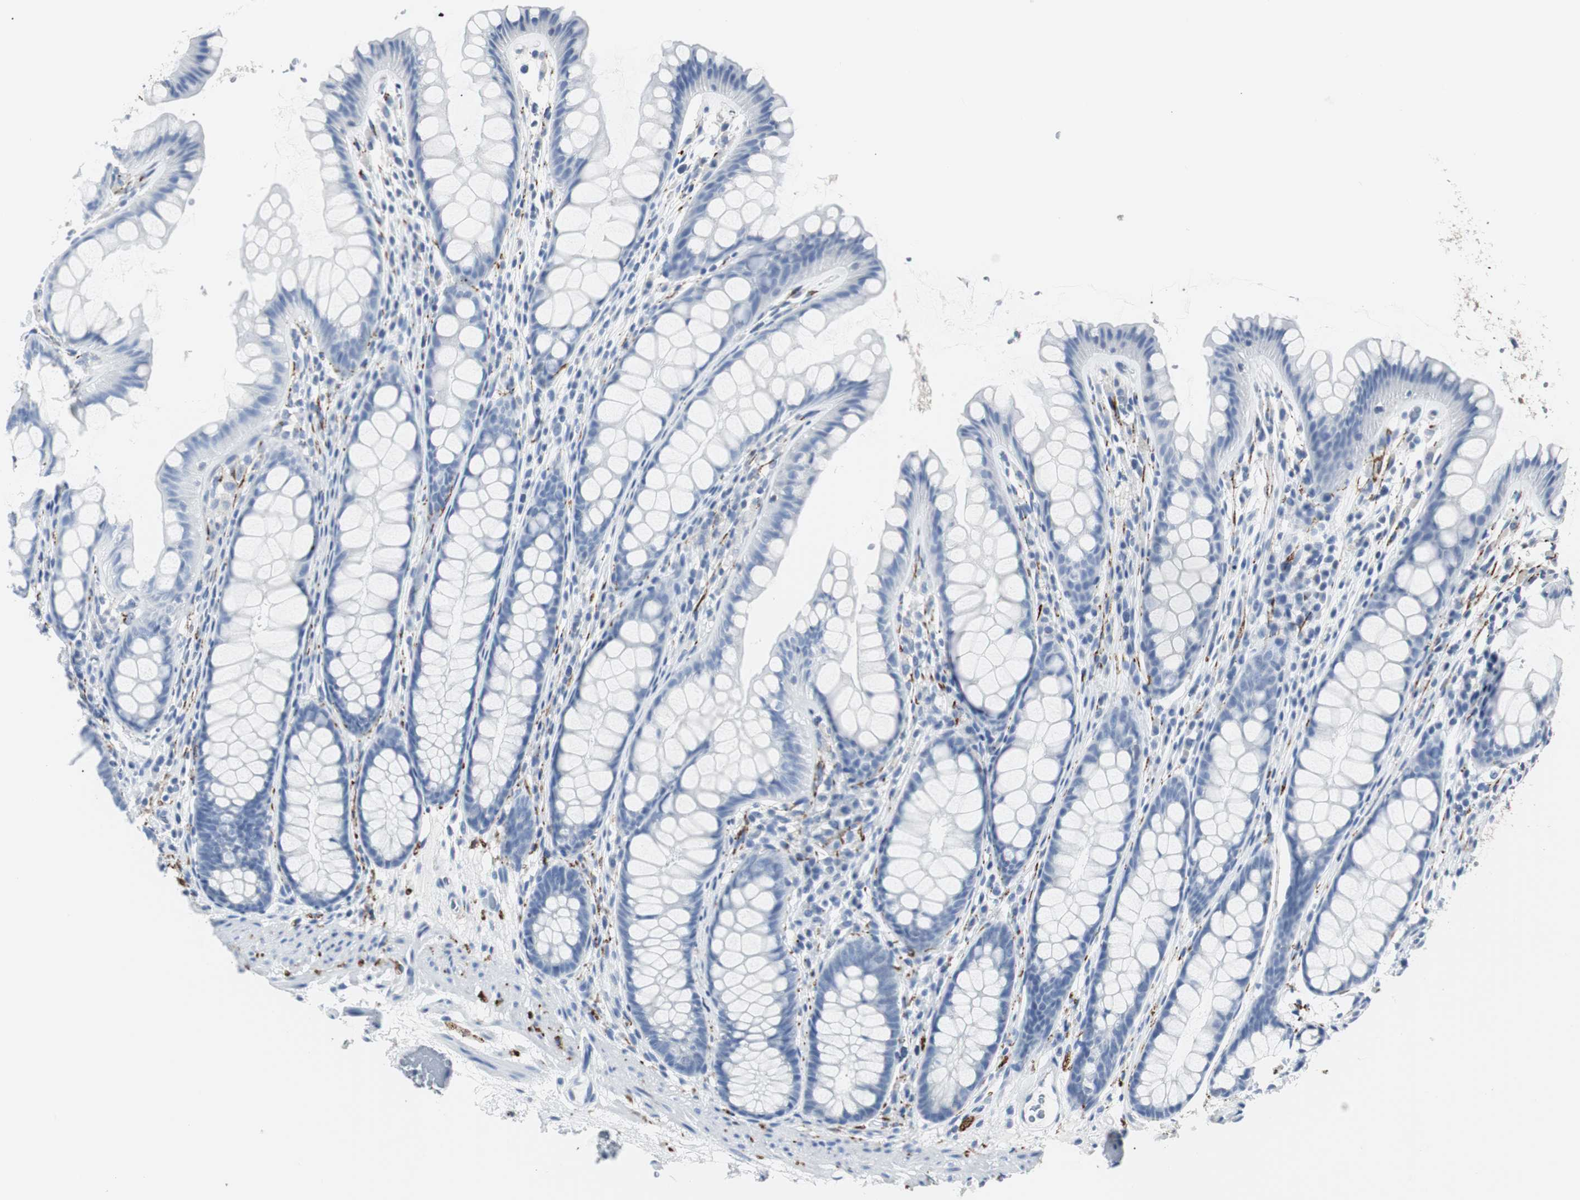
{"staining": {"intensity": "negative", "quantity": "none", "location": "none"}, "tissue": "colon", "cell_type": "Endothelial cells", "image_type": "normal", "snomed": [{"axis": "morphology", "description": "Normal tissue, NOS"}, {"axis": "topography", "description": "Colon"}], "caption": "Immunohistochemistry (IHC) image of benign colon stained for a protein (brown), which shows no staining in endothelial cells.", "gene": "GAP43", "patient": {"sex": "female", "age": 55}}